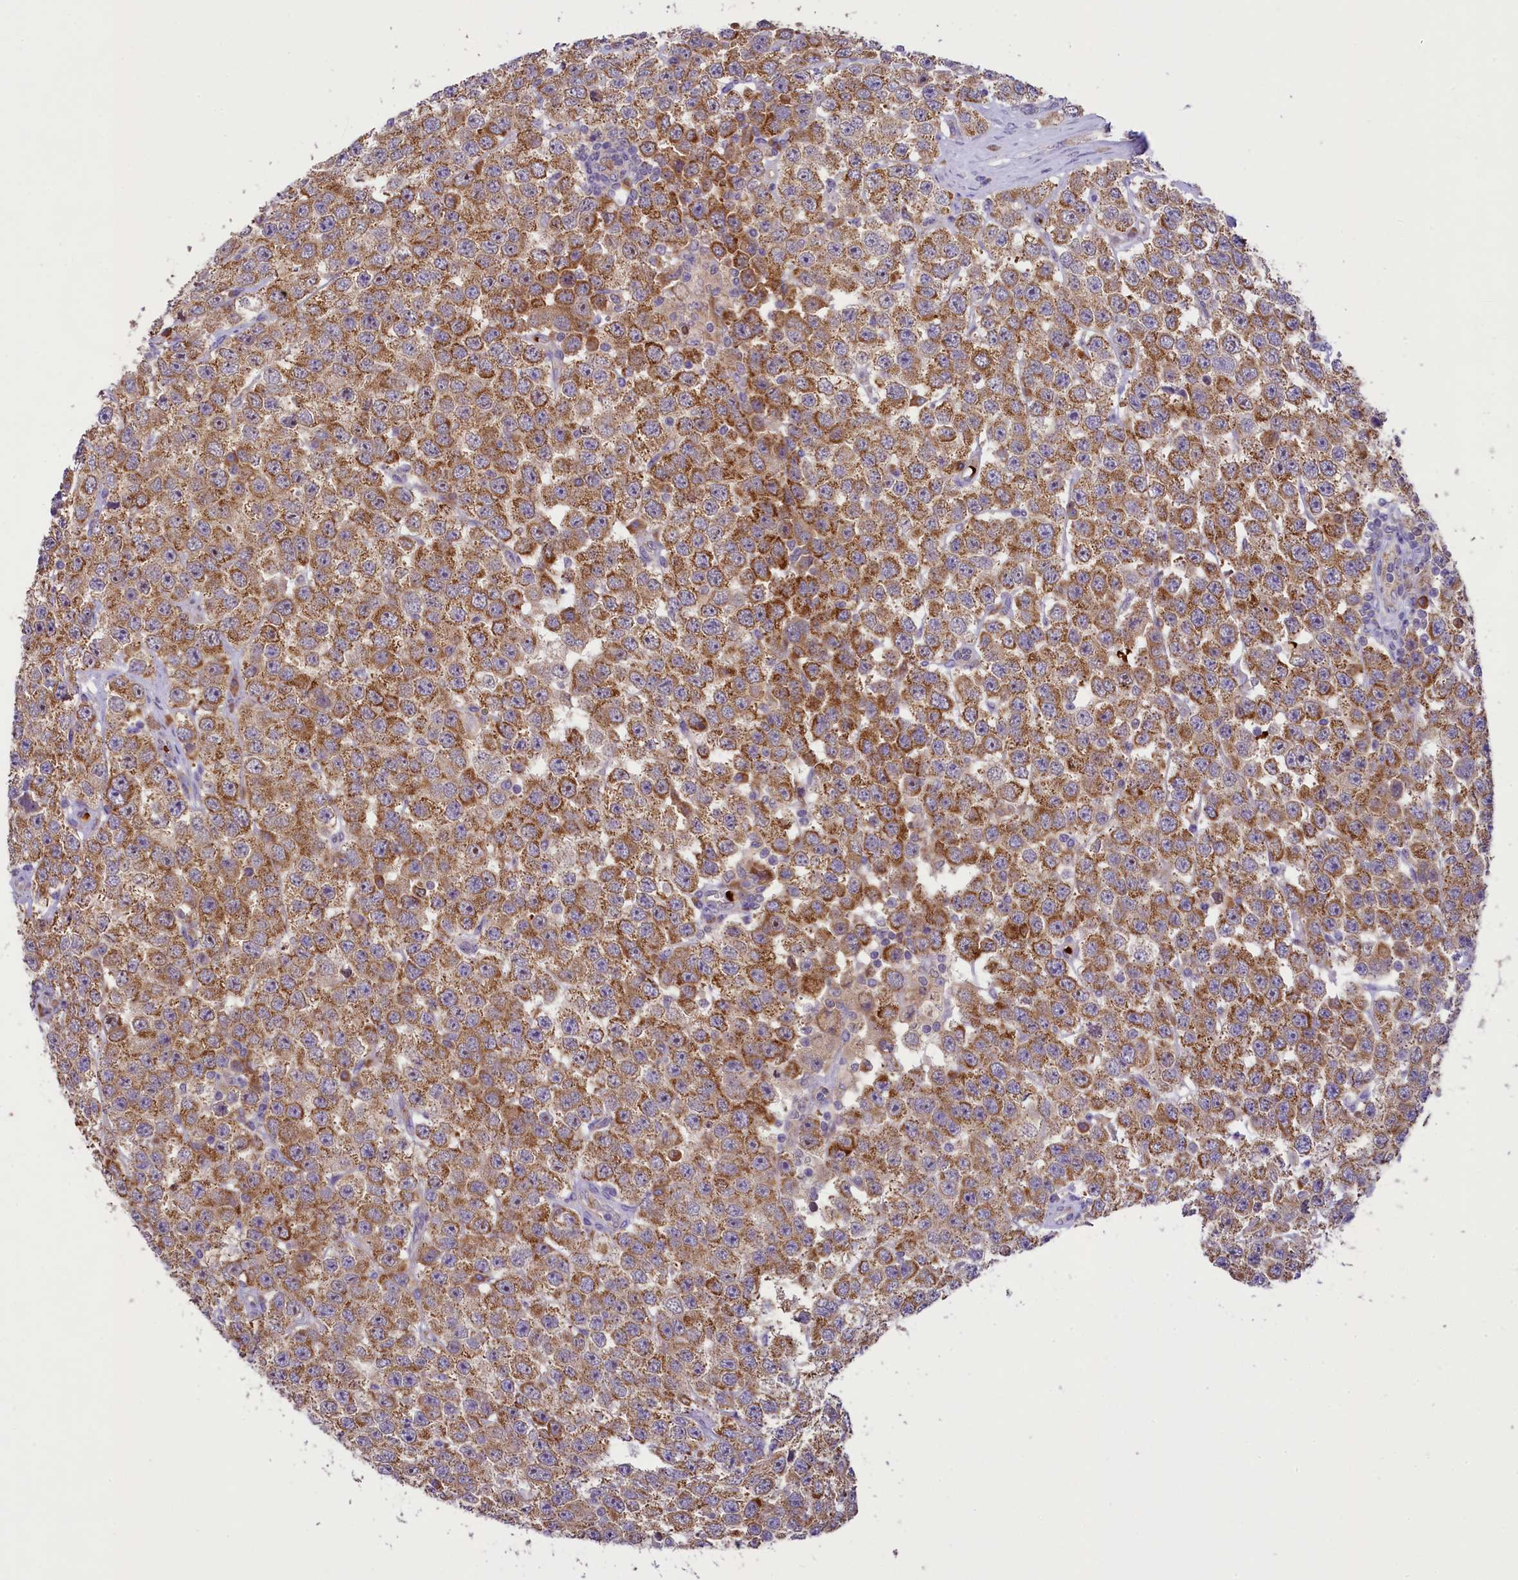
{"staining": {"intensity": "moderate", "quantity": ">75%", "location": "cytoplasmic/membranous"}, "tissue": "testis cancer", "cell_type": "Tumor cells", "image_type": "cancer", "snomed": [{"axis": "morphology", "description": "Seminoma, NOS"}, {"axis": "topography", "description": "Testis"}], "caption": "Testis cancer stained with immunohistochemistry demonstrates moderate cytoplasmic/membranous expression in approximately >75% of tumor cells. Using DAB (brown) and hematoxylin (blue) stains, captured at high magnification using brightfield microscopy.", "gene": "LARP4", "patient": {"sex": "male", "age": 28}}